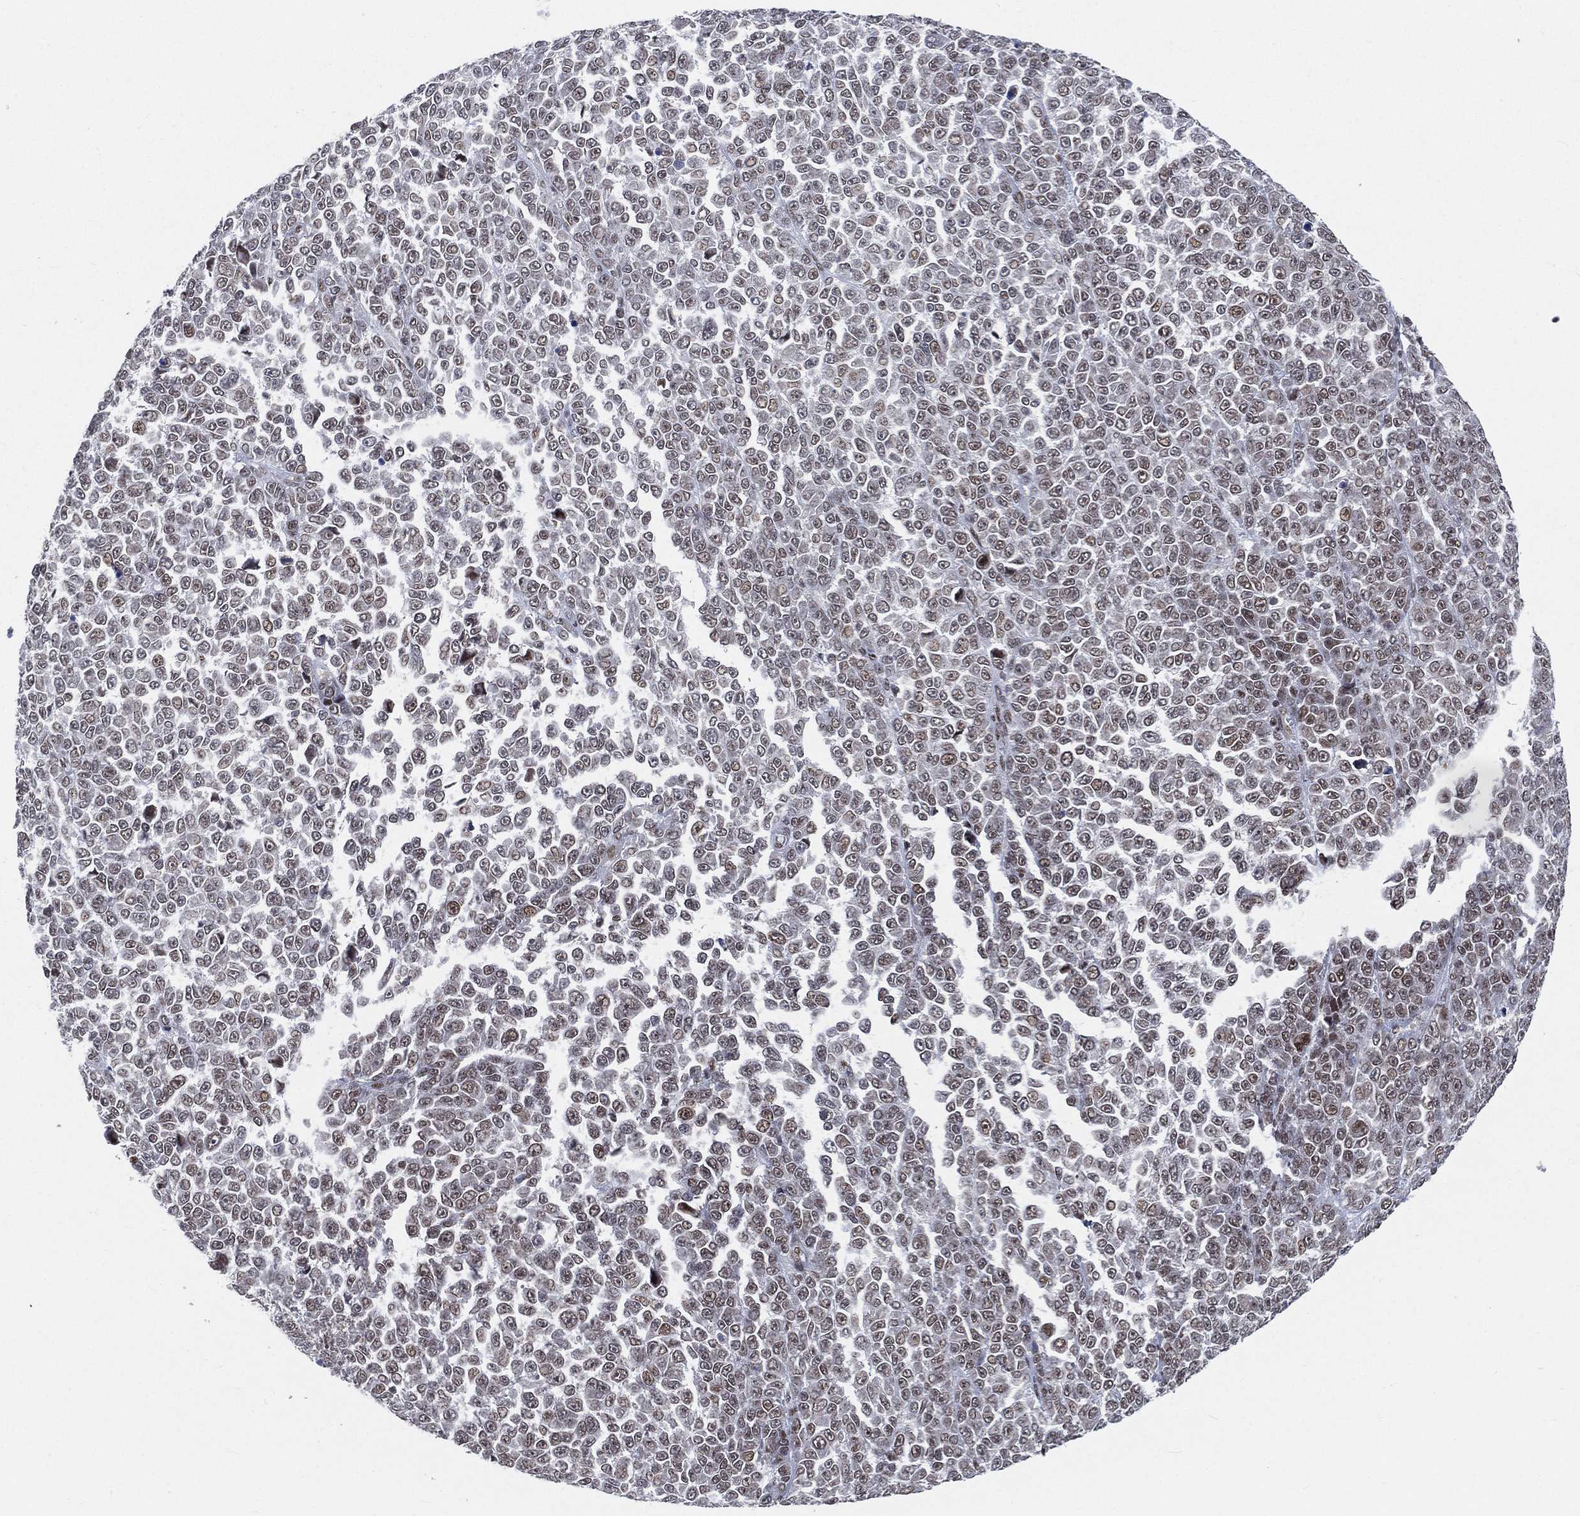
{"staining": {"intensity": "weak", "quantity": "<25%", "location": "nuclear"}, "tissue": "melanoma", "cell_type": "Tumor cells", "image_type": "cancer", "snomed": [{"axis": "morphology", "description": "Malignant melanoma, NOS"}, {"axis": "topography", "description": "Skin"}], "caption": "This is an immunohistochemistry (IHC) histopathology image of human melanoma. There is no staining in tumor cells.", "gene": "YLPM1", "patient": {"sex": "female", "age": 95}}